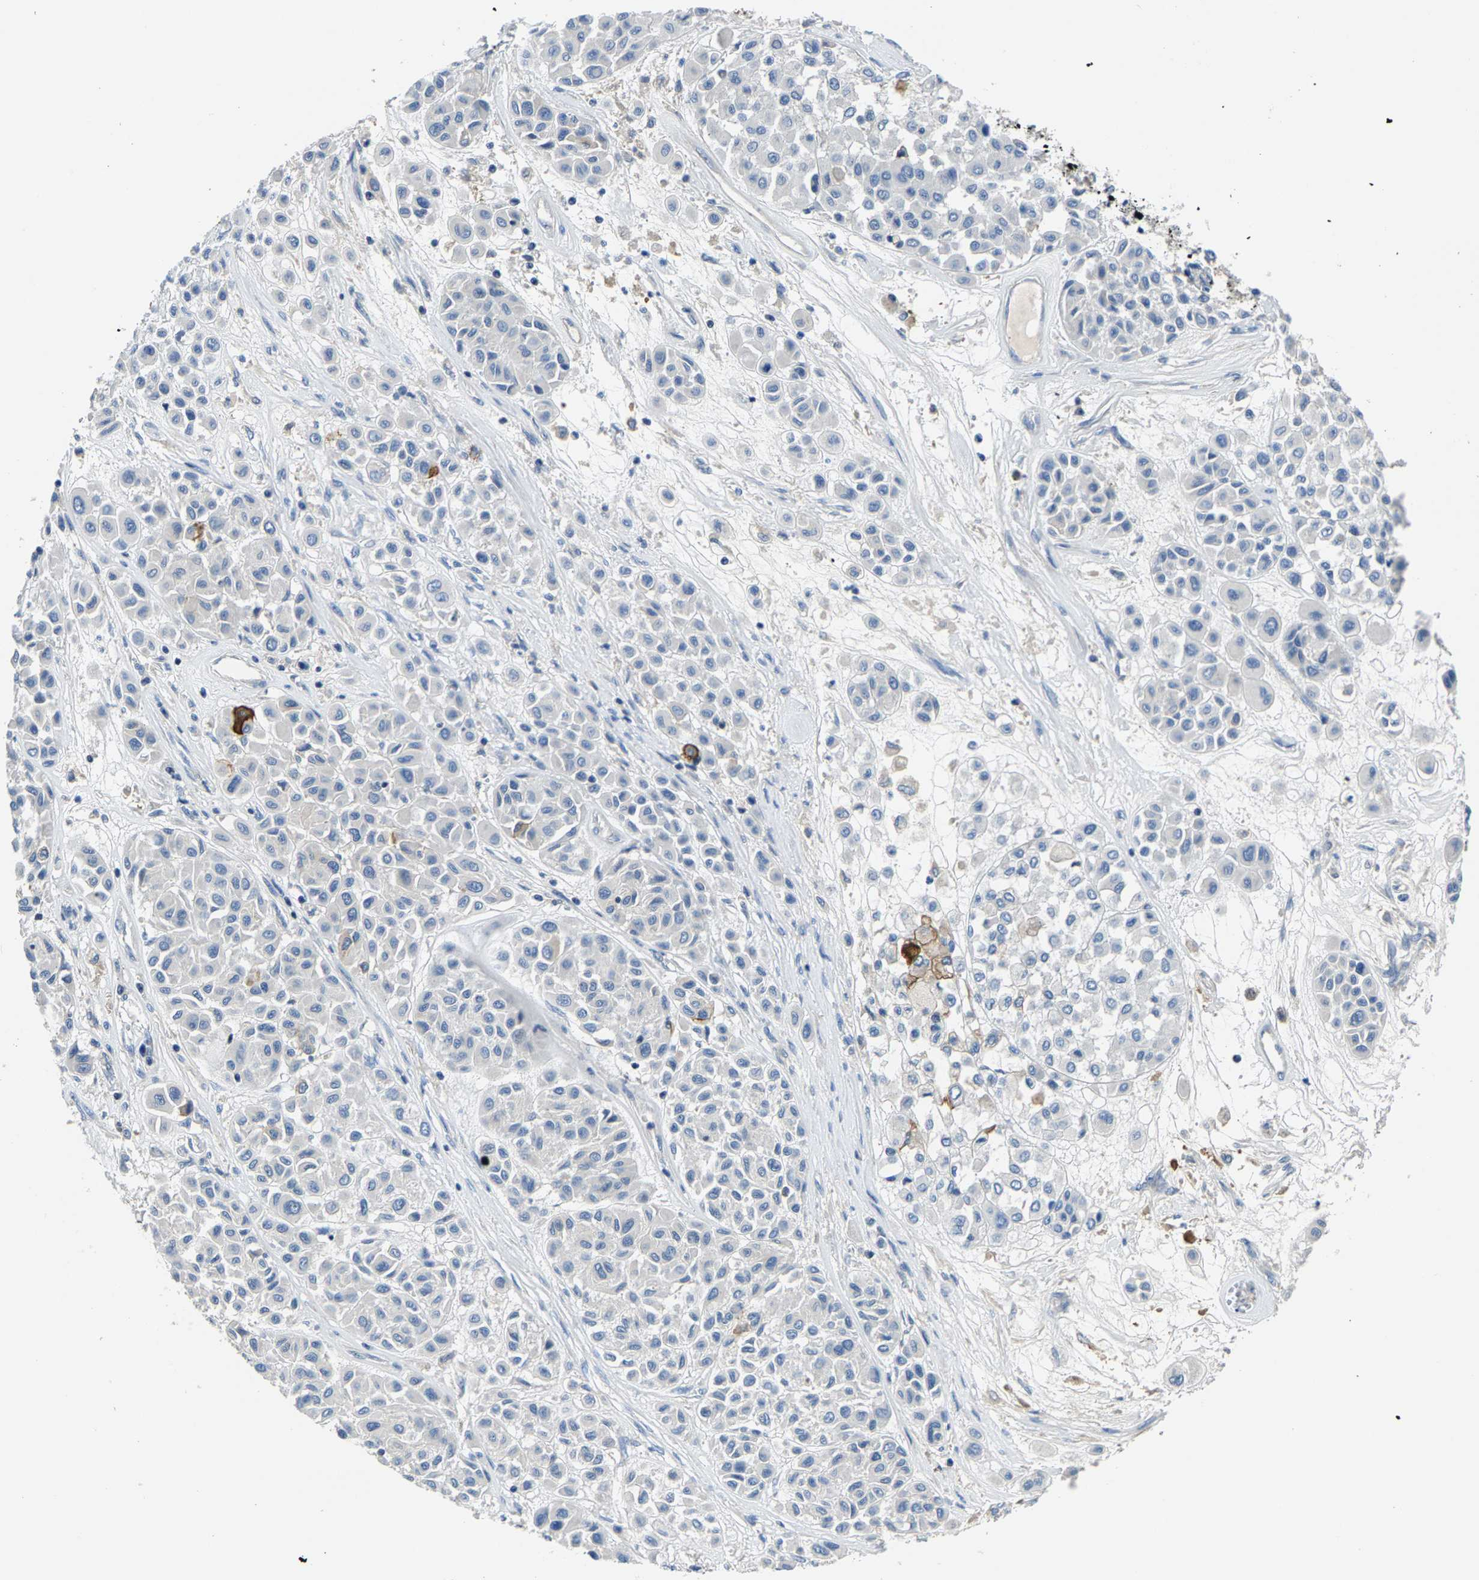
{"staining": {"intensity": "negative", "quantity": "none", "location": "none"}, "tissue": "melanoma", "cell_type": "Tumor cells", "image_type": "cancer", "snomed": [{"axis": "morphology", "description": "Malignant melanoma, Metastatic site"}, {"axis": "topography", "description": "Soft tissue"}], "caption": "IHC of human melanoma exhibits no staining in tumor cells.", "gene": "AGBL3", "patient": {"sex": "male", "age": 41}}